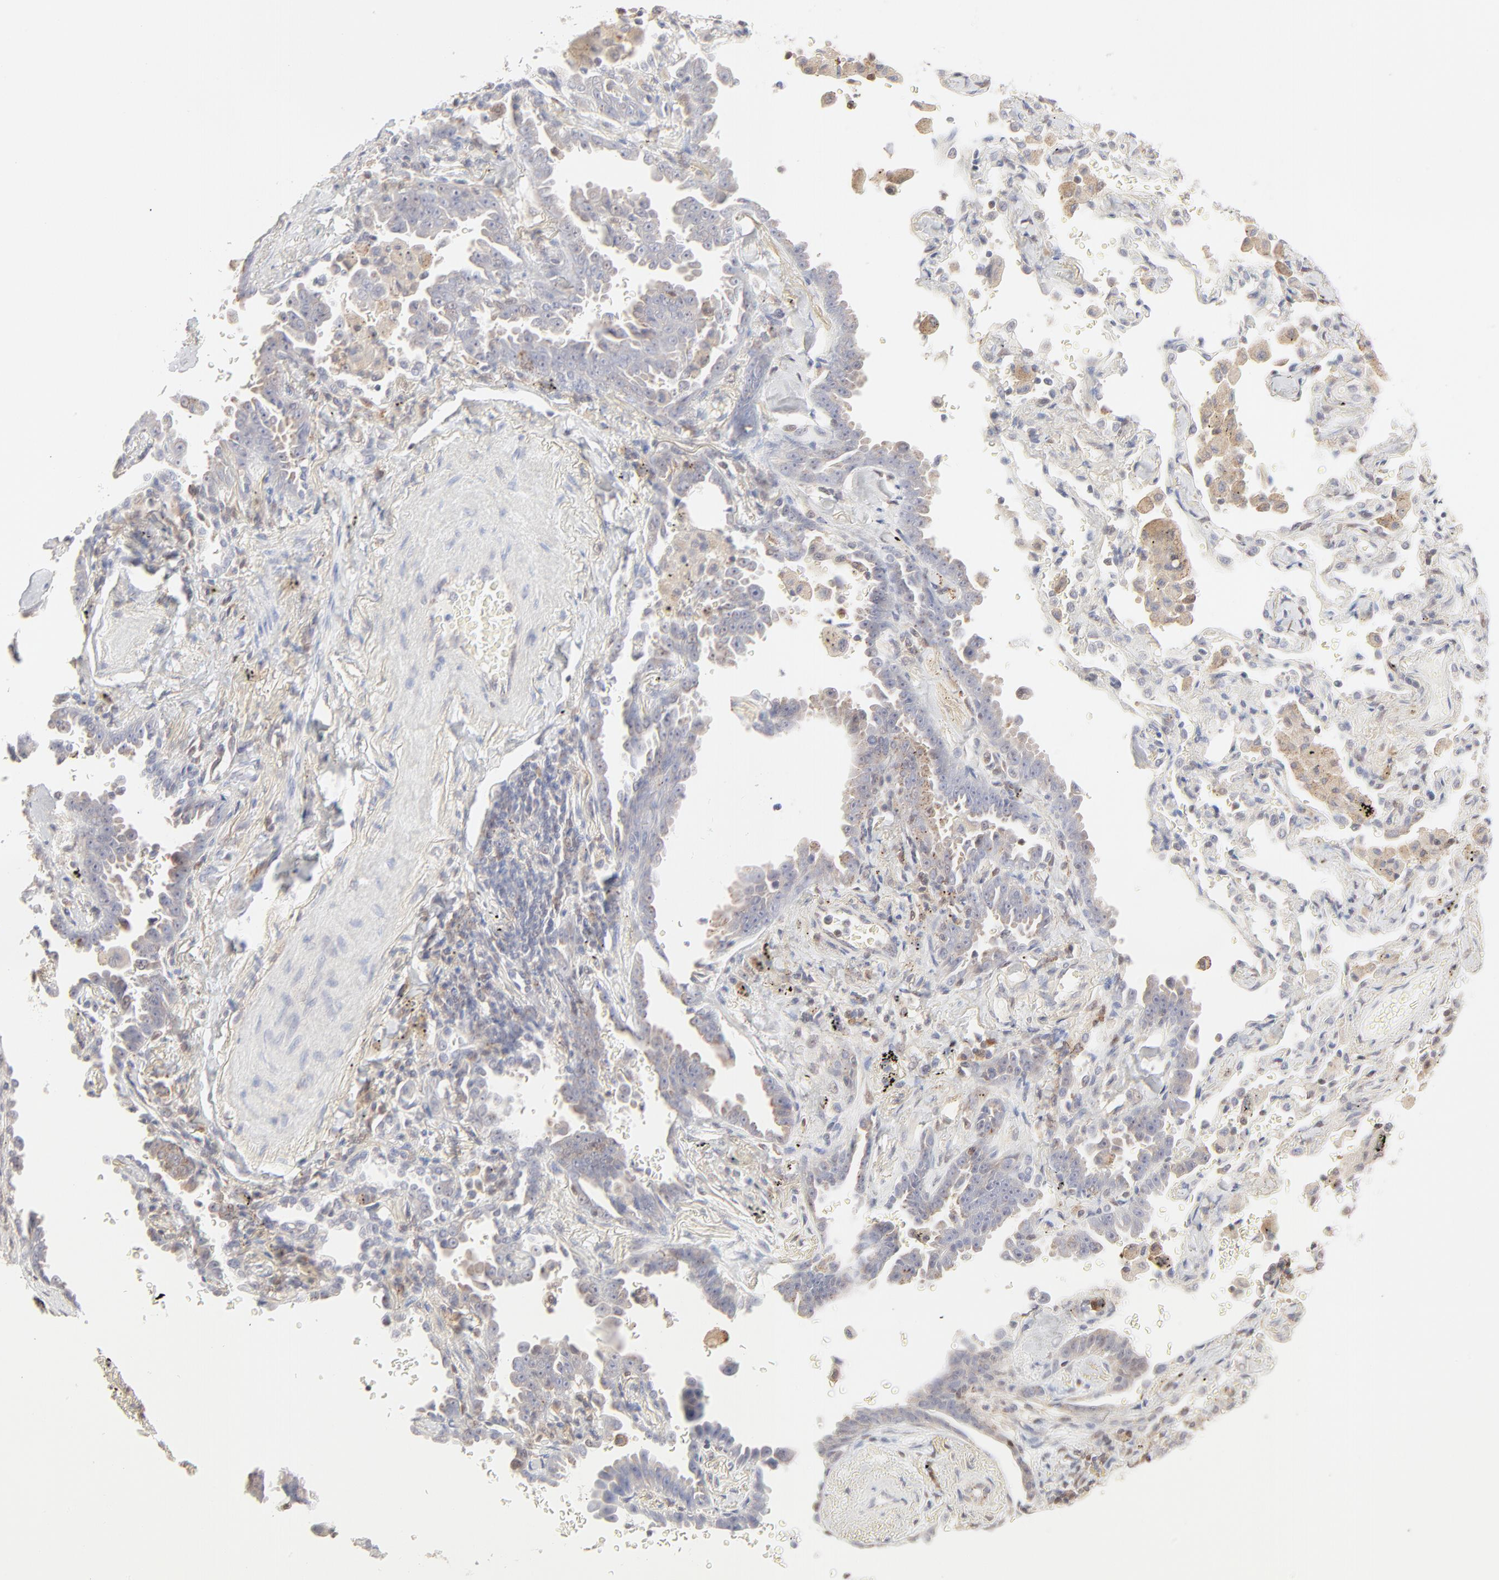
{"staining": {"intensity": "negative", "quantity": "none", "location": "none"}, "tissue": "lung cancer", "cell_type": "Tumor cells", "image_type": "cancer", "snomed": [{"axis": "morphology", "description": "Adenocarcinoma, NOS"}, {"axis": "topography", "description": "Lung"}], "caption": "High power microscopy histopathology image of an immunohistochemistry (IHC) photomicrograph of lung cancer (adenocarcinoma), revealing no significant expression in tumor cells.", "gene": "CDK6", "patient": {"sex": "female", "age": 64}}